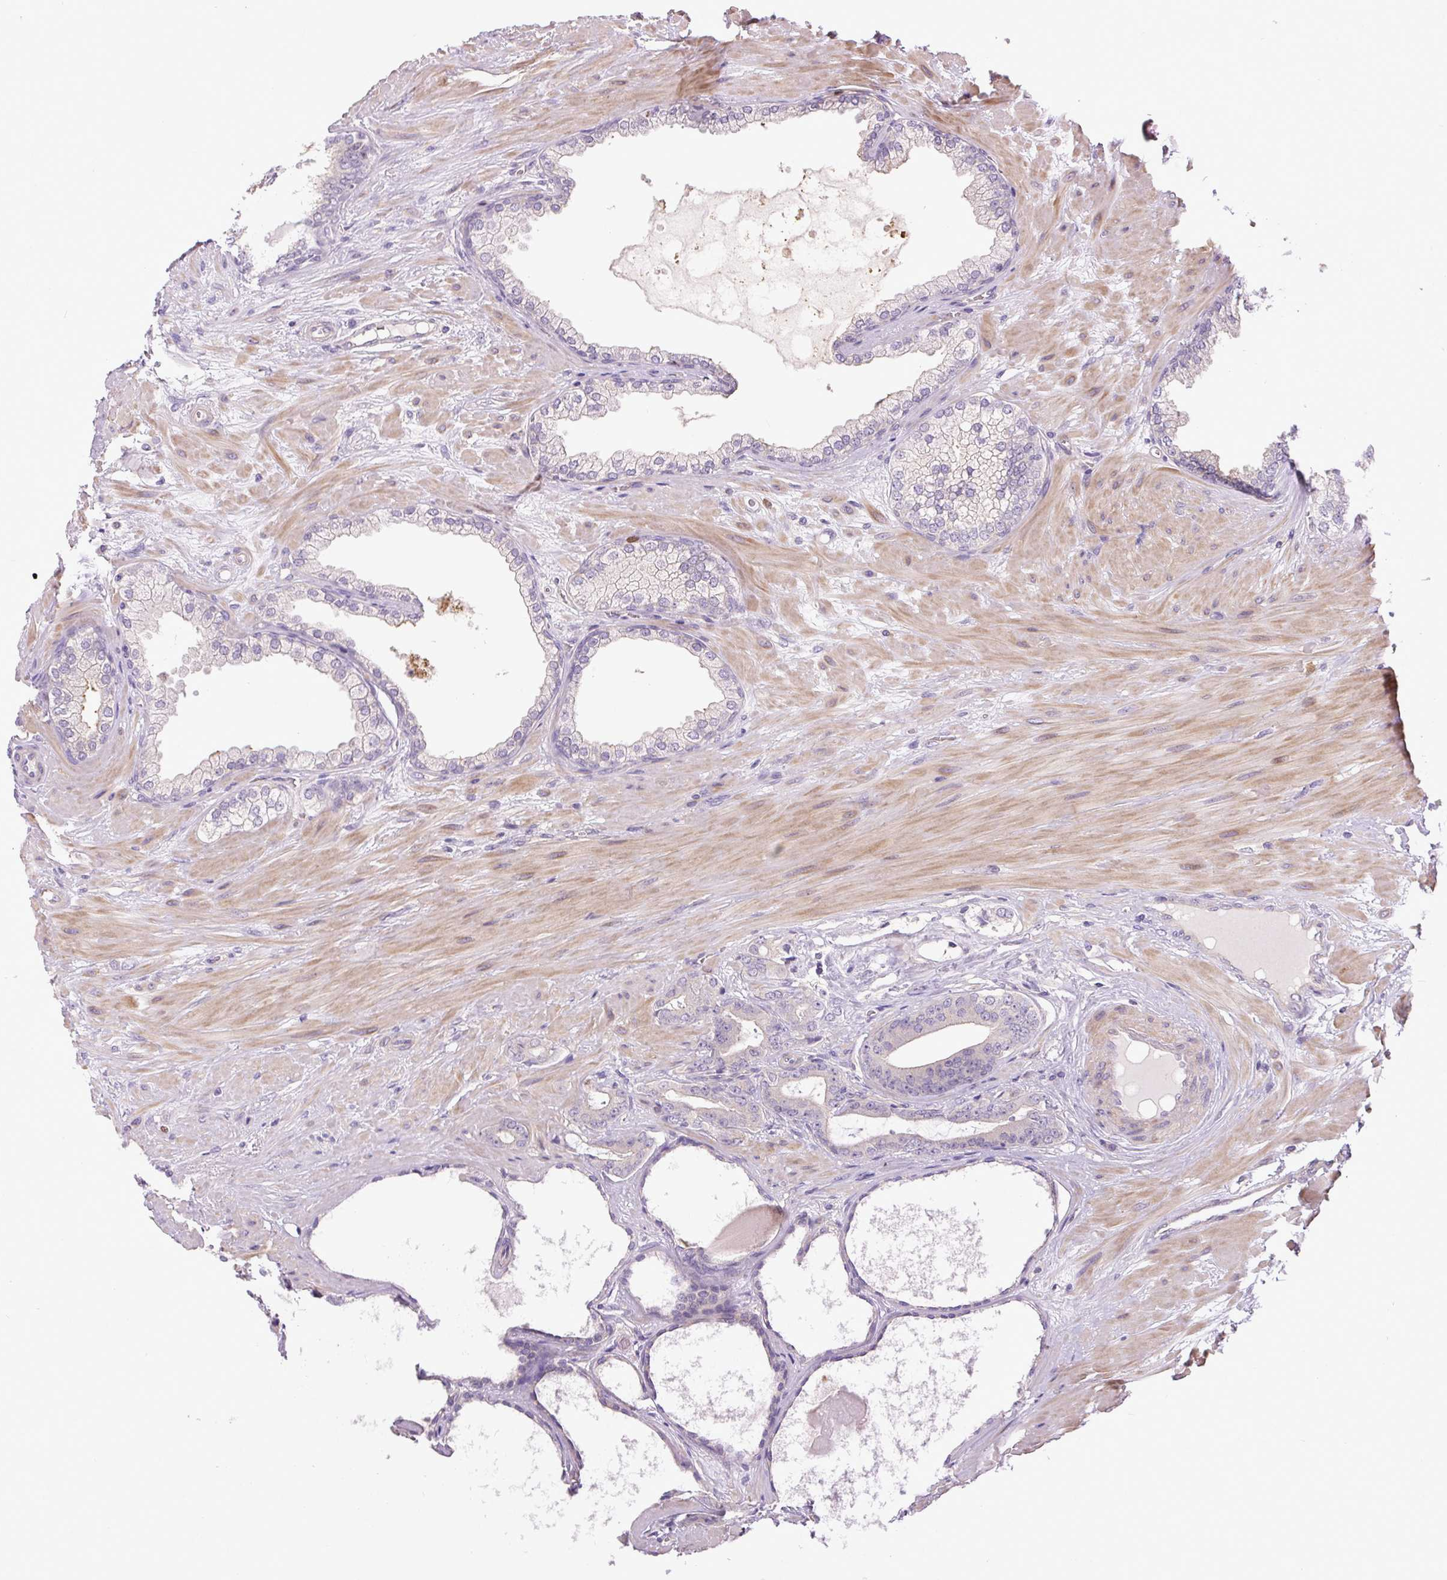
{"staining": {"intensity": "negative", "quantity": "none", "location": "none"}, "tissue": "prostate cancer", "cell_type": "Tumor cells", "image_type": "cancer", "snomed": [{"axis": "morphology", "description": "Adenocarcinoma, Low grade"}, {"axis": "topography", "description": "Prostate"}], "caption": "Immunohistochemistry (IHC) histopathology image of neoplastic tissue: human prostate low-grade adenocarcinoma stained with DAB (3,3'-diaminobenzidine) demonstrates no significant protein staining in tumor cells. (DAB (3,3'-diaminobenzidine) immunohistochemistry (IHC), high magnification).", "gene": "KIFC1", "patient": {"sex": "male", "age": 61}}